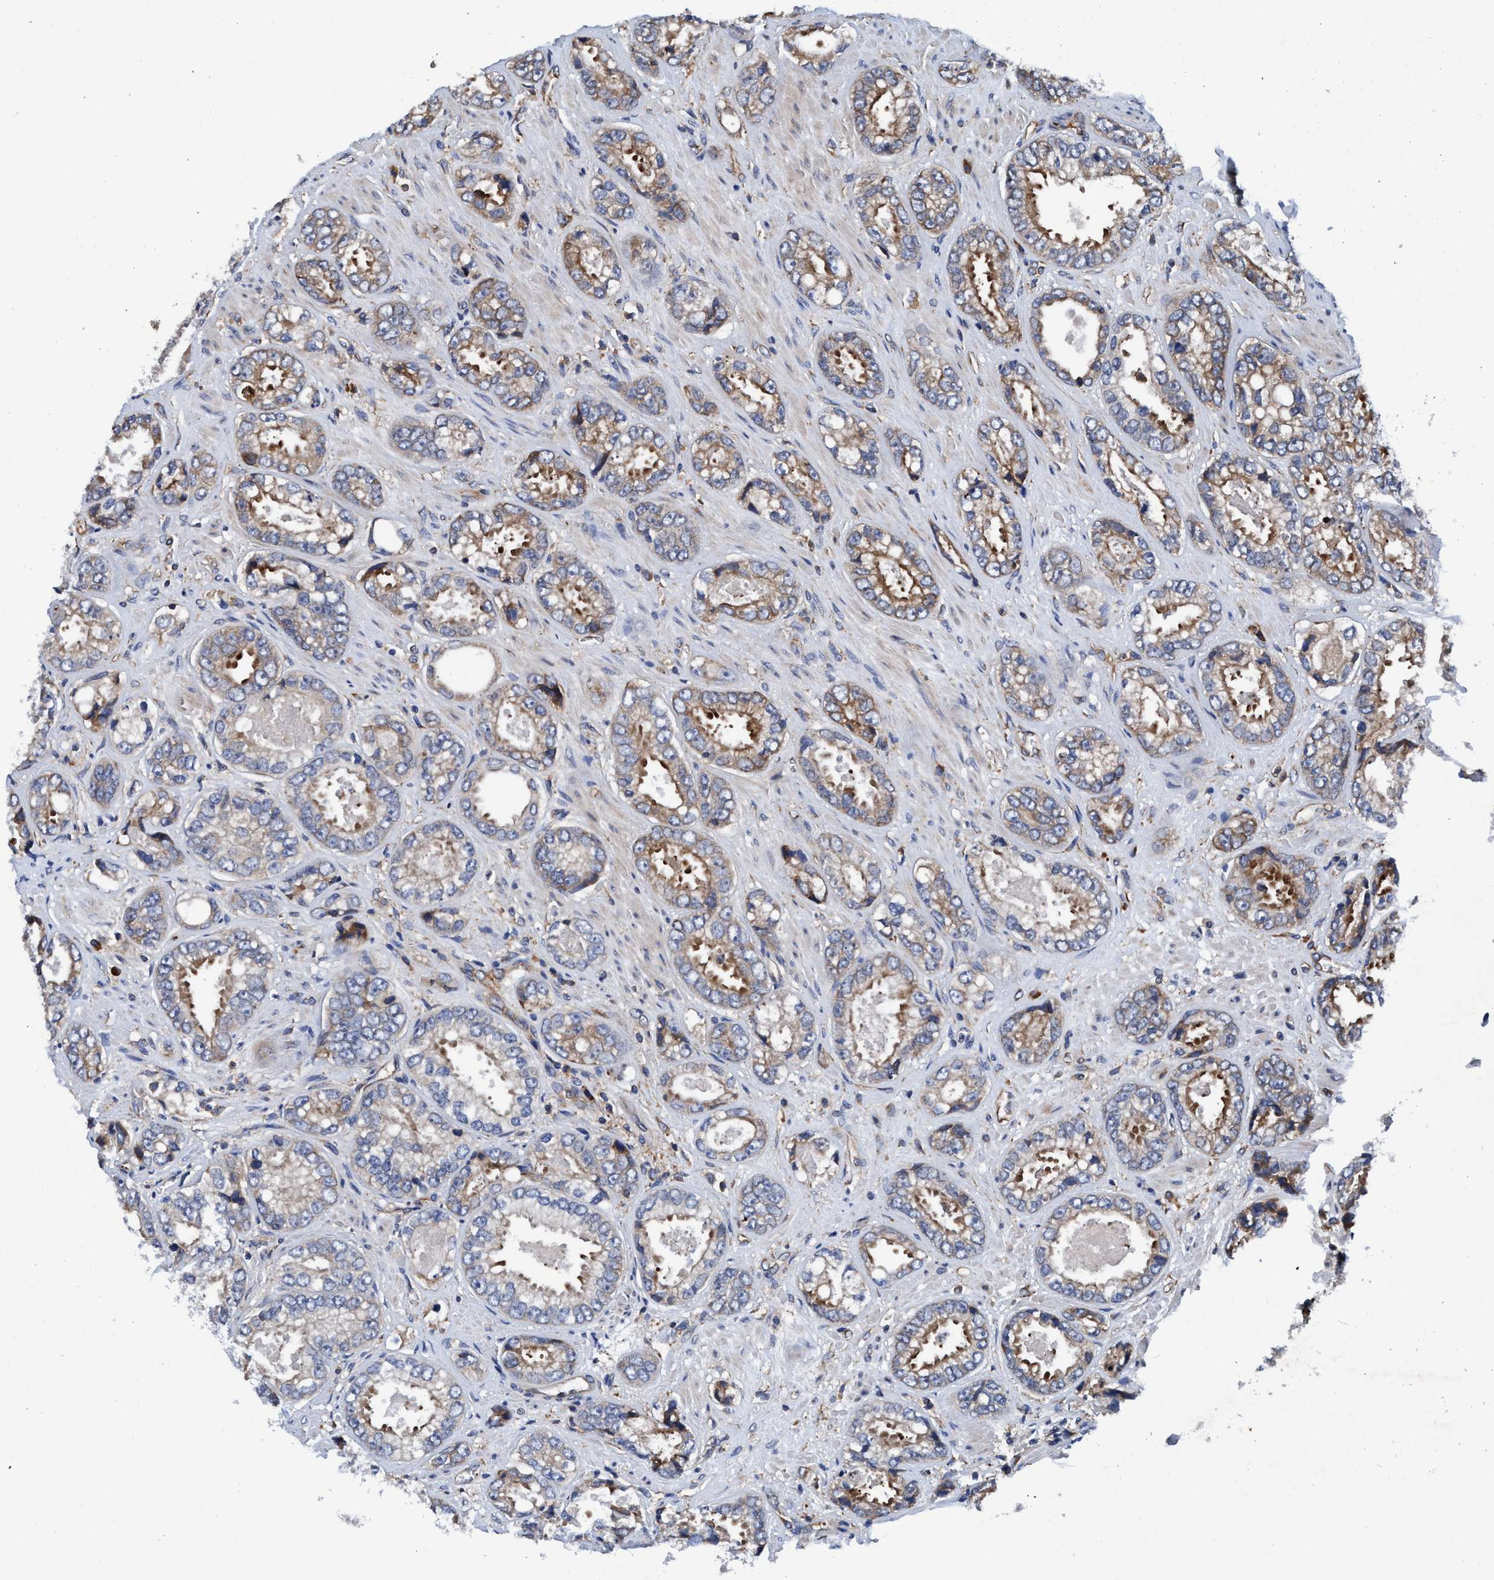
{"staining": {"intensity": "moderate", "quantity": "25%-75%", "location": "cytoplasmic/membranous"}, "tissue": "prostate cancer", "cell_type": "Tumor cells", "image_type": "cancer", "snomed": [{"axis": "morphology", "description": "Adenocarcinoma, High grade"}, {"axis": "topography", "description": "Prostate"}], "caption": "Immunohistochemical staining of prostate adenocarcinoma (high-grade) shows medium levels of moderate cytoplasmic/membranous protein positivity in approximately 25%-75% of tumor cells.", "gene": "ENDOG", "patient": {"sex": "male", "age": 61}}